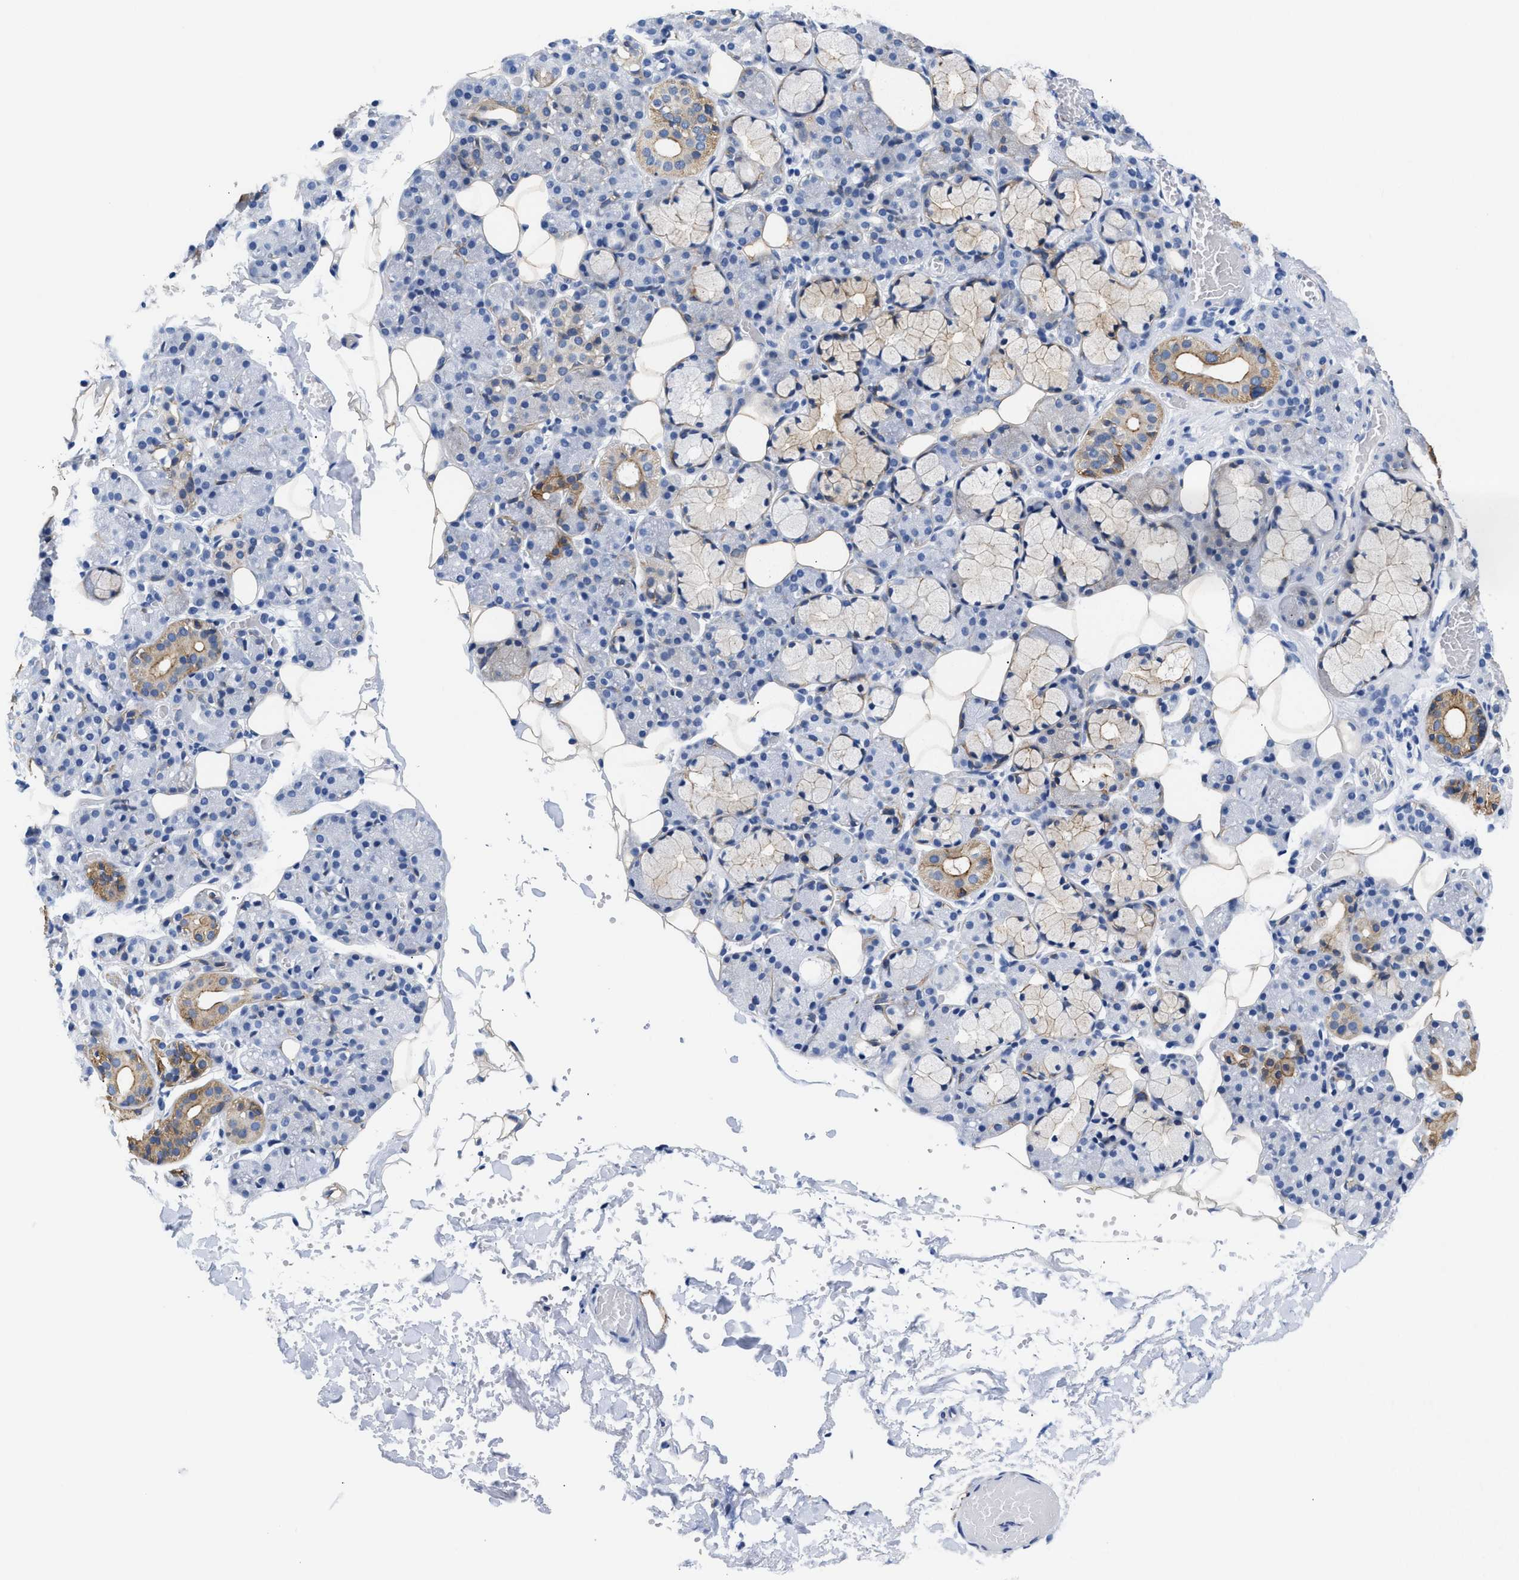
{"staining": {"intensity": "moderate", "quantity": "<25%", "location": "cytoplasmic/membranous"}, "tissue": "salivary gland", "cell_type": "Glandular cells", "image_type": "normal", "snomed": [{"axis": "morphology", "description": "Normal tissue, NOS"}, {"axis": "topography", "description": "Salivary gland"}], "caption": "A brown stain shows moderate cytoplasmic/membranous positivity of a protein in glandular cells of unremarkable human salivary gland. Nuclei are stained in blue.", "gene": "TRIM29", "patient": {"sex": "male", "age": 63}}